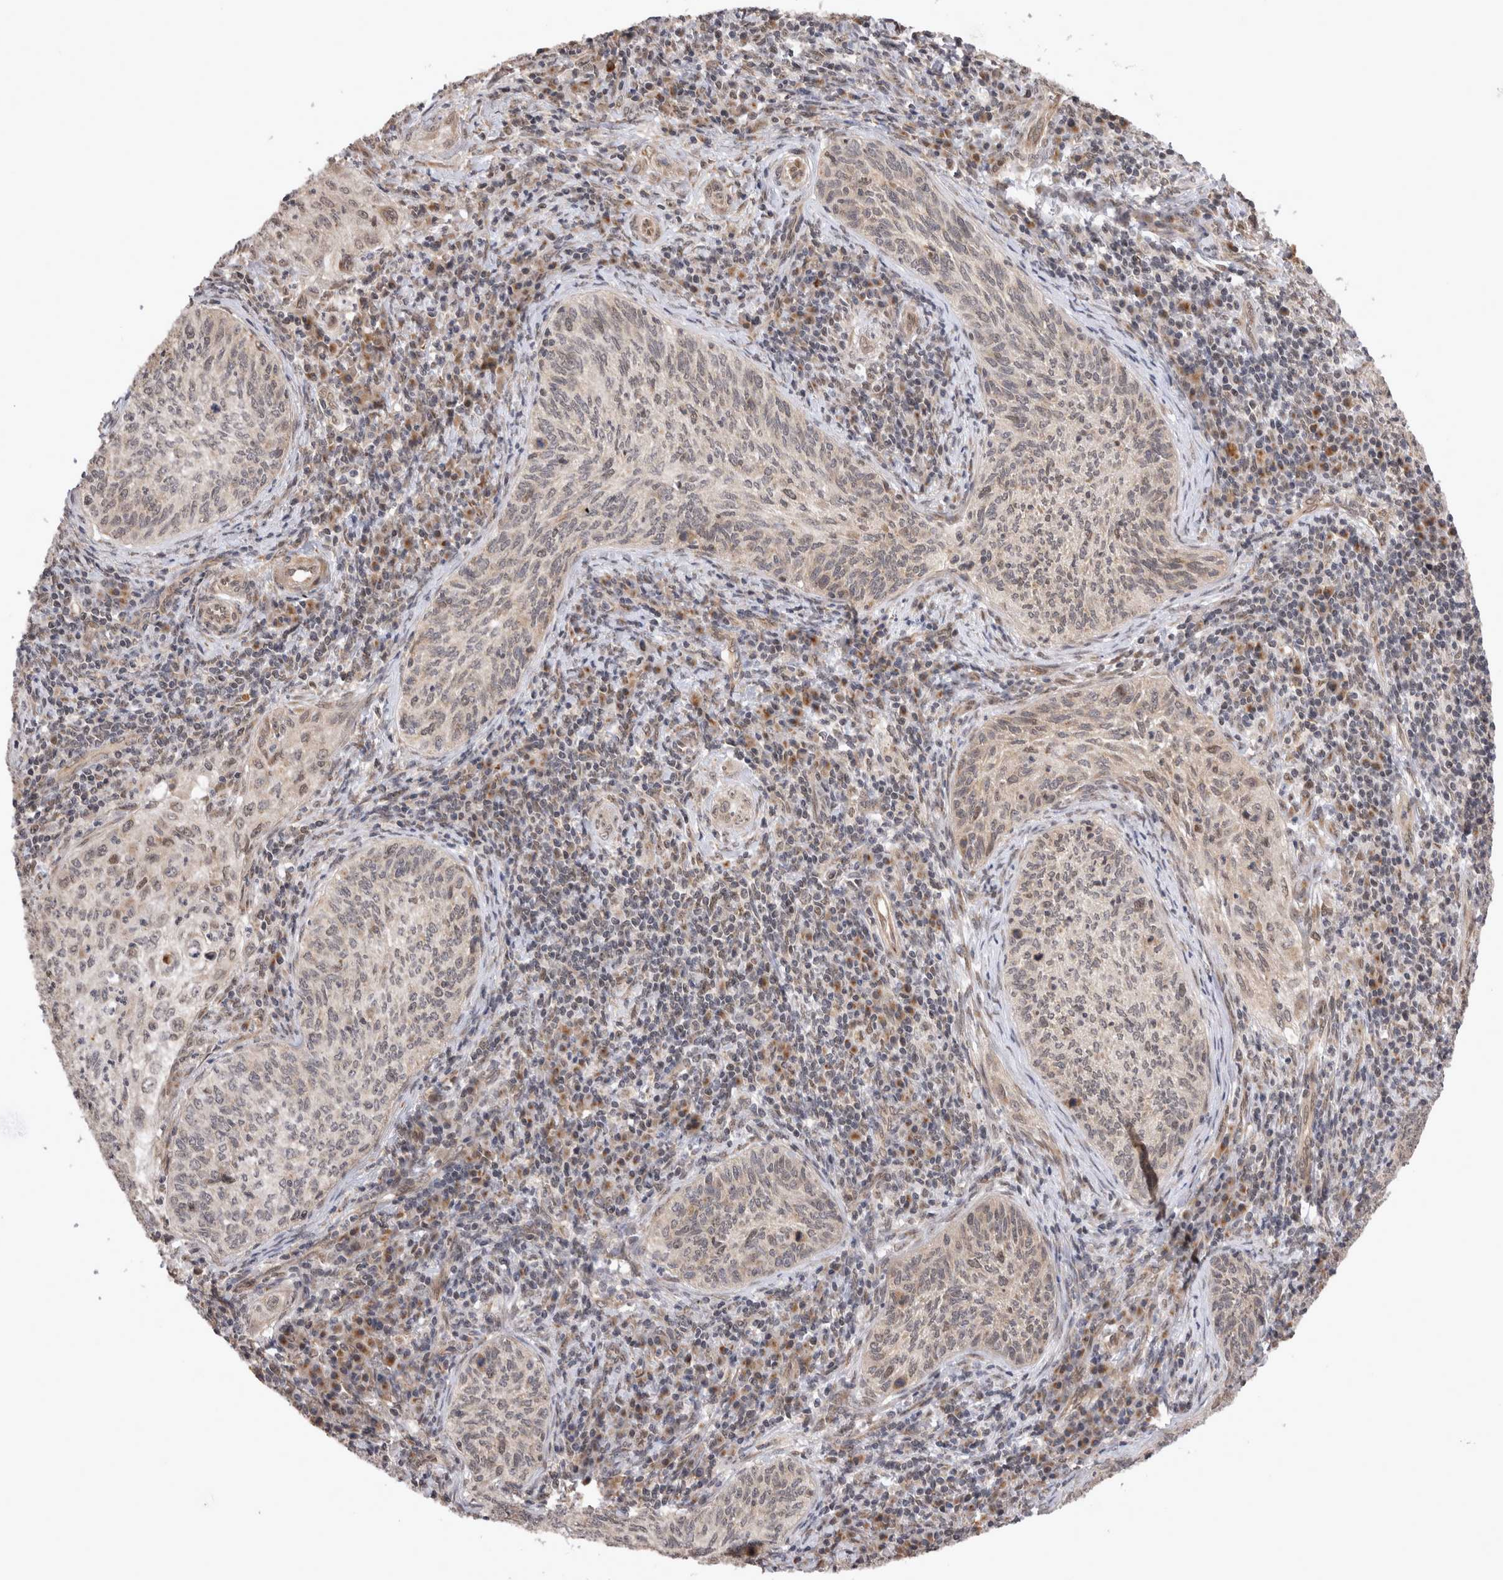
{"staining": {"intensity": "negative", "quantity": "none", "location": "none"}, "tissue": "cervical cancer", "cell_type": "Tumor cells", "image_type": "cancer", "snomed": [{"axis": "morphology", "description": "Squamous cell carcinoma, NOS"}, {"axis": "topography", "description": "Cervix"}], "caption": "A photomicrograph of human squamous cell carcinoma (cervical) is negative for staining in tumor cells. The staining was performed using DAB (3,3'-diaminobenzidine) to visualize the protein expression in brown, while the nuclei were stained in blue with hematoxylin (Magnification: 20x).", "gene": "TMEM65", "patient": {"sex": "female", "age": 30}}